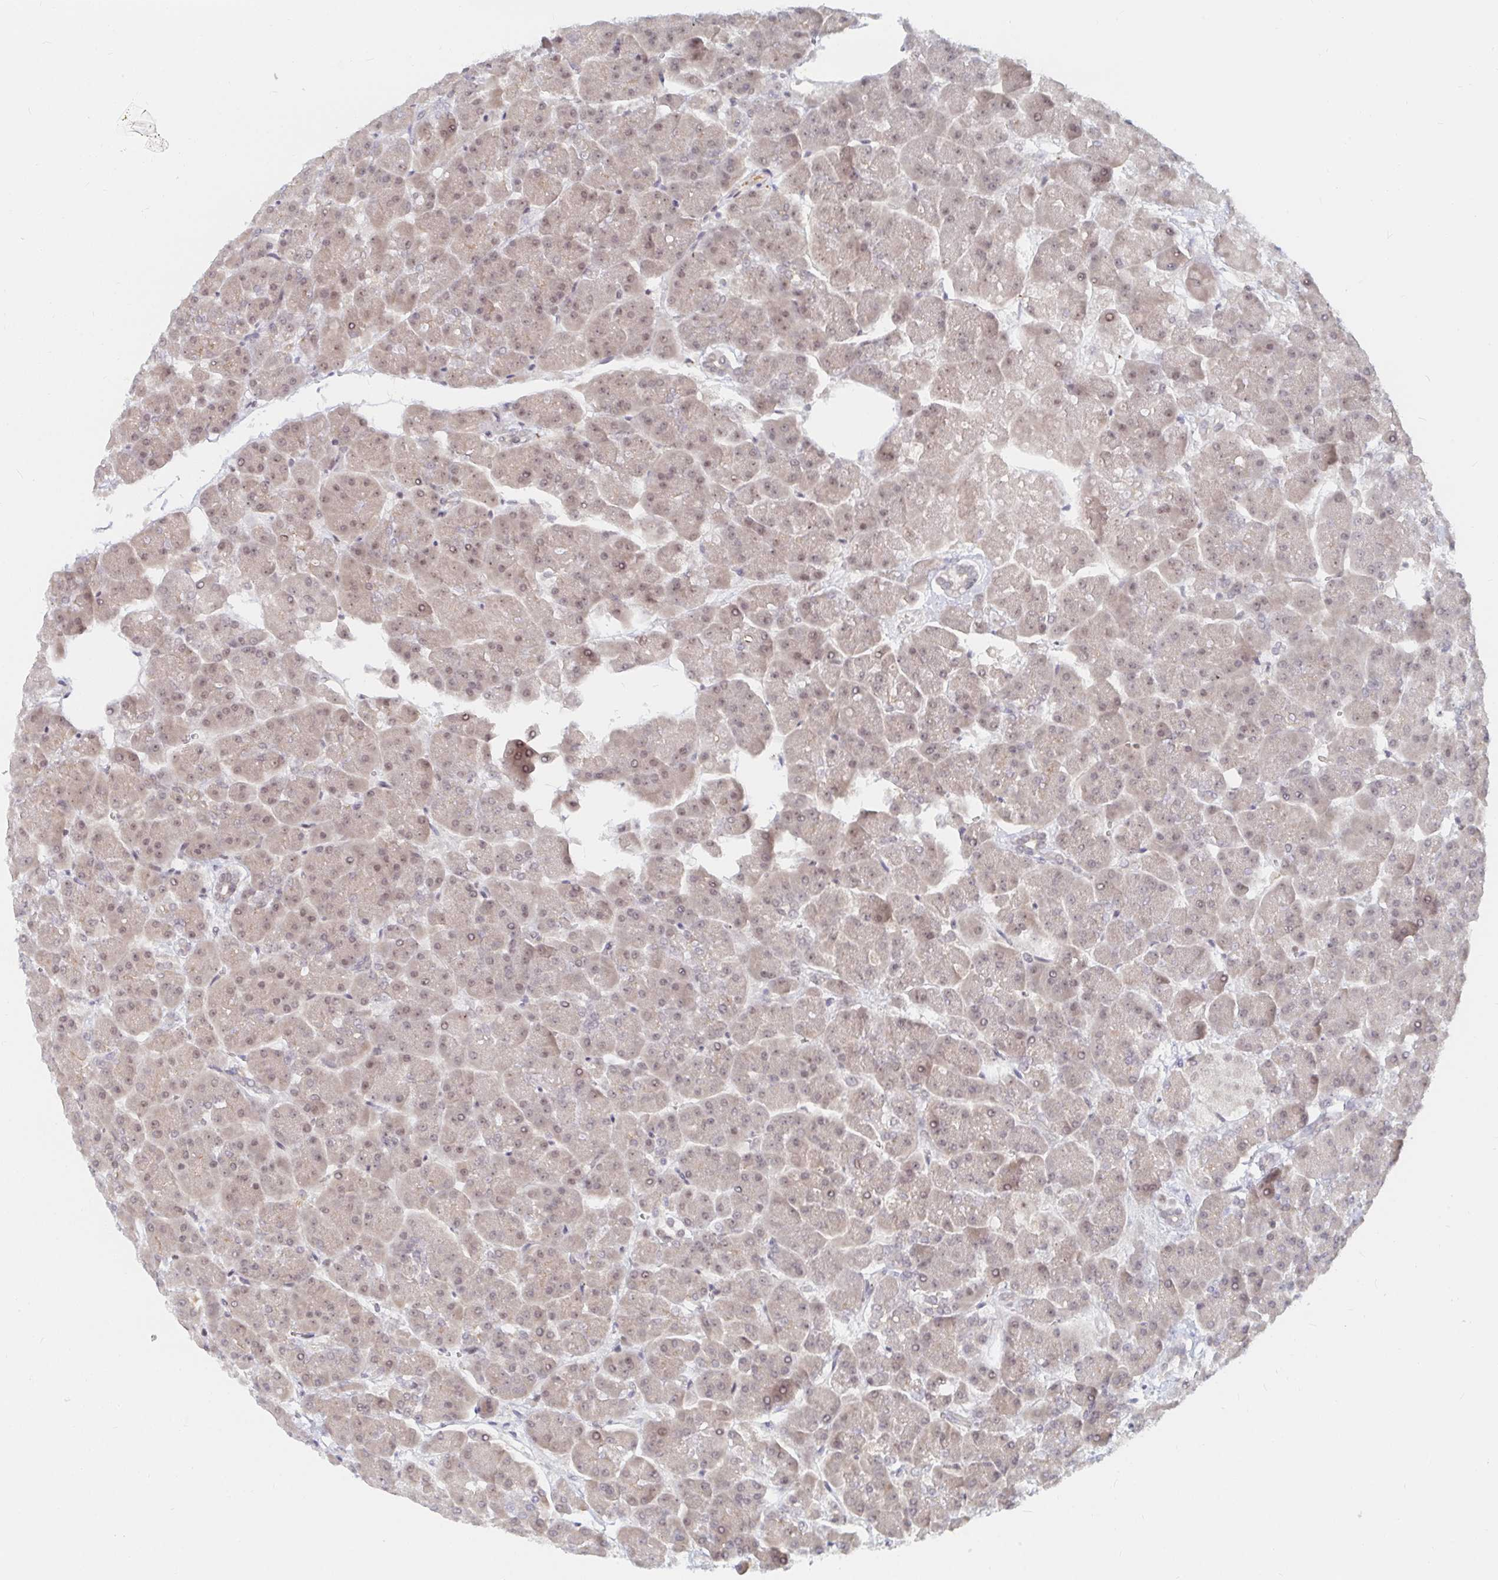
{"staining": {"intensity": "weak", "quantity": ">75%", "location": "cytoplasmic/membranous,nuclear"}, "tissue": "pancreas", "cell_type": "Exocrine glandular cells", "image_type": "normal", "snomed": [{"axis": "morphology", "description": "Normal tissue, NOS"}, {"axis": "topography", "description": "Pancreas"}, {"axis": "topography", "description": "Peripheral nerve tissue"}], "caption": "Immunohistochemistry (DAB) staining of unremarkable human pancreas displays weak cytoplasmic/membranous,nuclear protein staining in about >75% of exocrine glandular cells. (IHC, brightfield microscopy, high magnification).", "gene": "CHD2", "patient": {"sex": "male", "age": 54}}